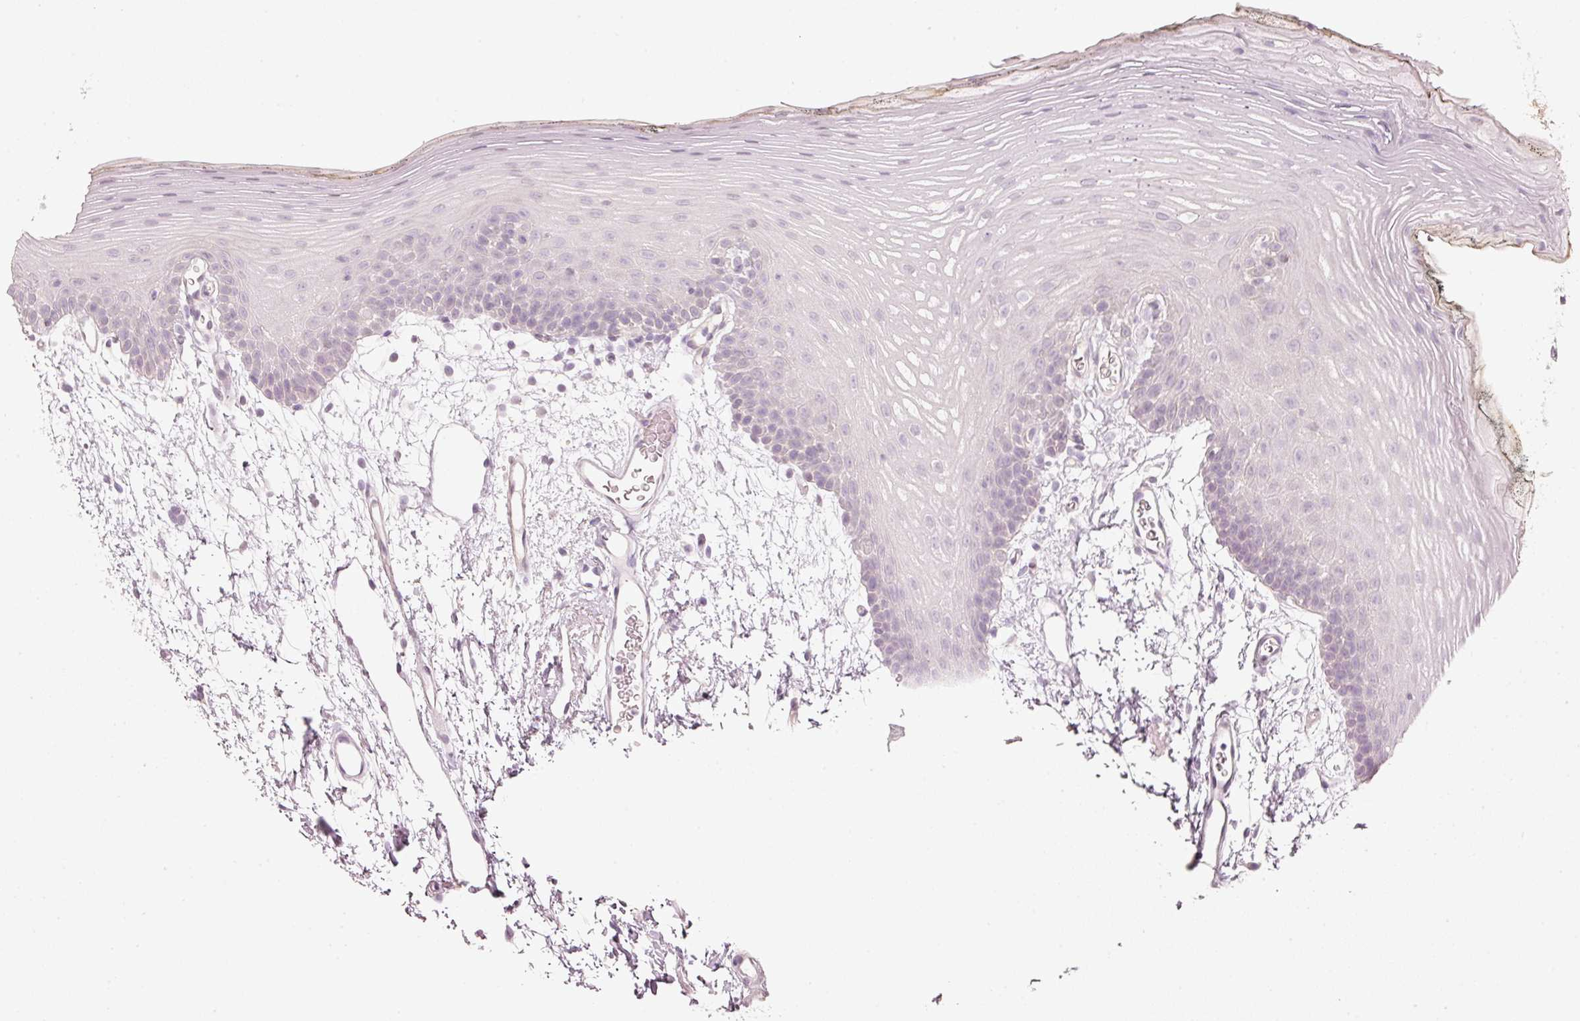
{"staining": {"intensity": "negative", "quantity": "none", "location": "none"}, "tissue": "oral mucosa", "cell_type": "Squamous epithelial cells", "image_type": "normal", "snomed": [{"axis": "morphology", "description": "Normal tissue, NOS"}, {"axis": "morphology", "description": "Squamous cell carcinoma, NOS"}, {"axis": "topography", "description": "Oral tissue"}, {"axis": "topography", "description": "Head-Neck"}], "caption": "The histopathology image reveals no significant staining in squamous epithelial cells of oral mucosa. Nuclei are stained in blue.", "gene": "STEAP1", "patient": {"sex": "female", "age": 81}}